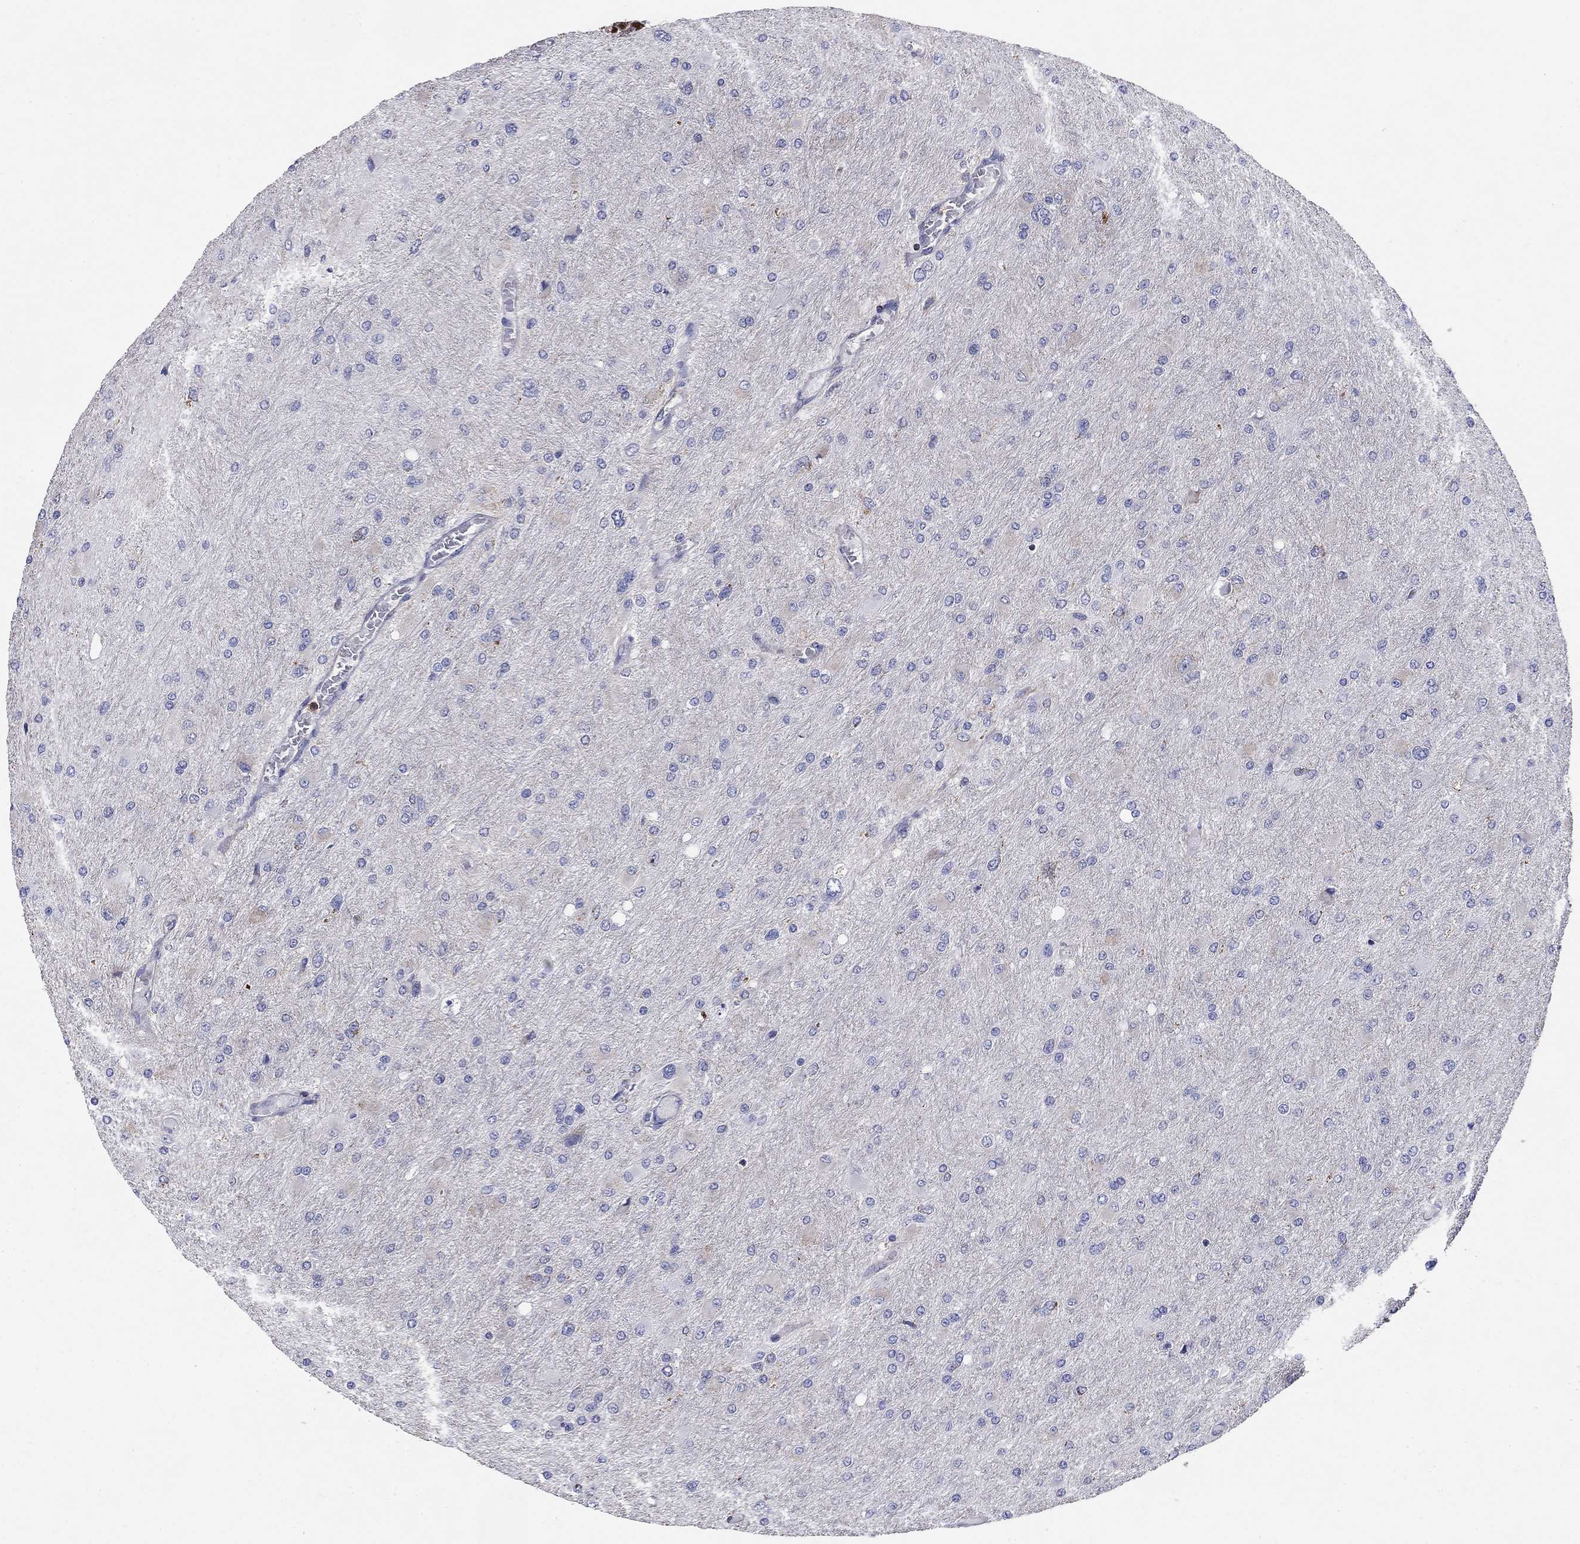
{"staining": {"intensity": "negative", "quantity": "none", "location": "none"}, "tissue": "glioma", "cell_type": "Tumor cells", "image_type": "cancer", "snomed": [{"axis": "morphology", "description": "Glioma, malignant, High grade"}, {"axis": "topography", "description": "Cerebral cortex"}], "caption": "Tumor cells are negative for brown protein staining in glioma. Brightfield microscopy of immunohistochemistry (IHC) stained with DAB (3,3'-diaminobenzidine) (brown) and hematoxylin (blue), captured at high magnification.", "gene": "NDUFA4L2", "patient": {"sex": "female", "age": 36}}